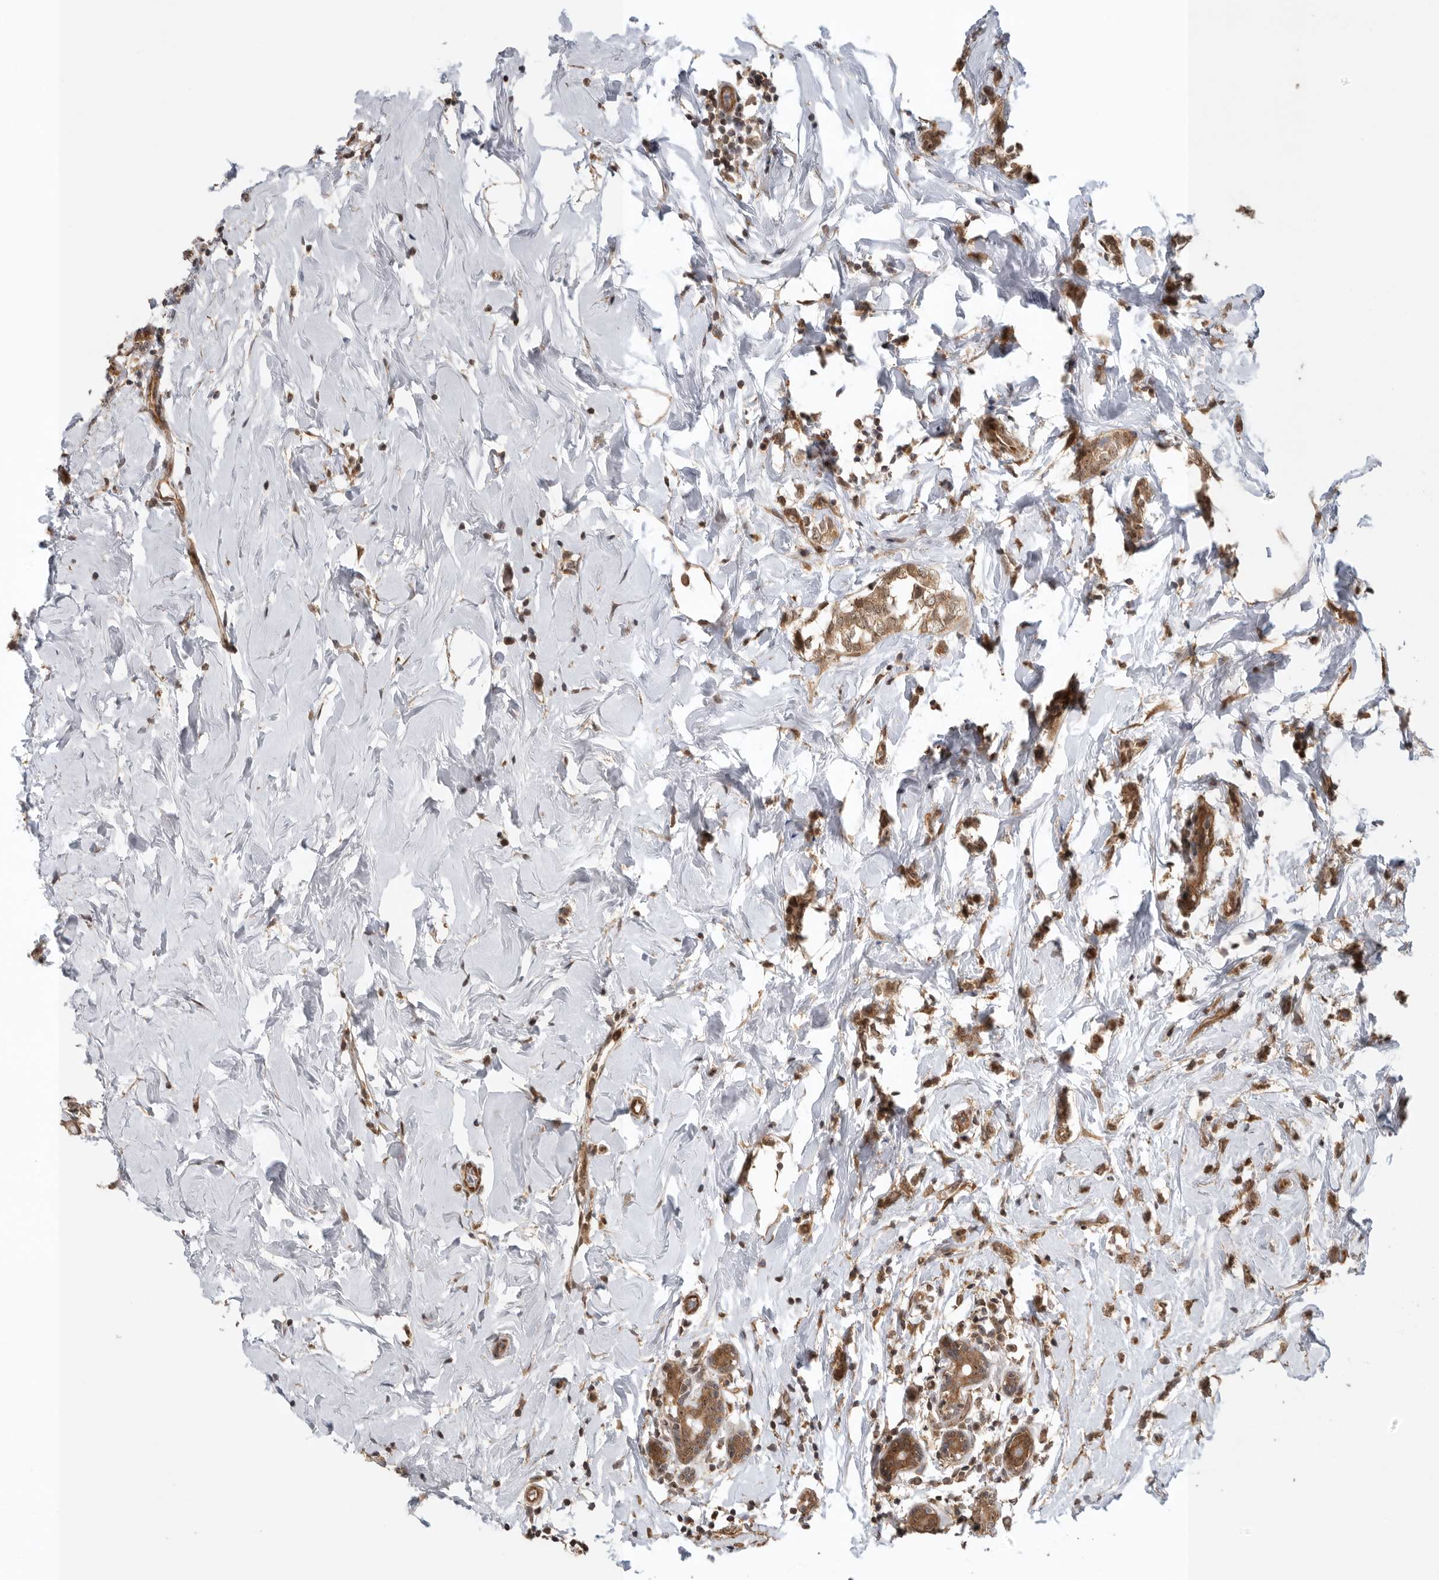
{"staining": {"intensity": "weak", "quantity": ">75%", "location": "cytoplasmic/membranous,nuclear"}, "tissue": "breast cancer", "cell_type": "Tumor cells", "image_type": "cancer", "snomed": [{"axis": "morphology", "description": "Normal tissue, NOS"}, {"axis": "morphology", "description": "Lobular carcinoma"}, {"axis": "topography", "description": "Breast"}], "caption": "Immunohistochemical staining of human breast cancer shows low levels of weak cytoplasmic/membranous and nuclear protein staining in about >75% of tumor cells.", "gene": "VPS50", "patient": {"sex": "female", "age": 47}}